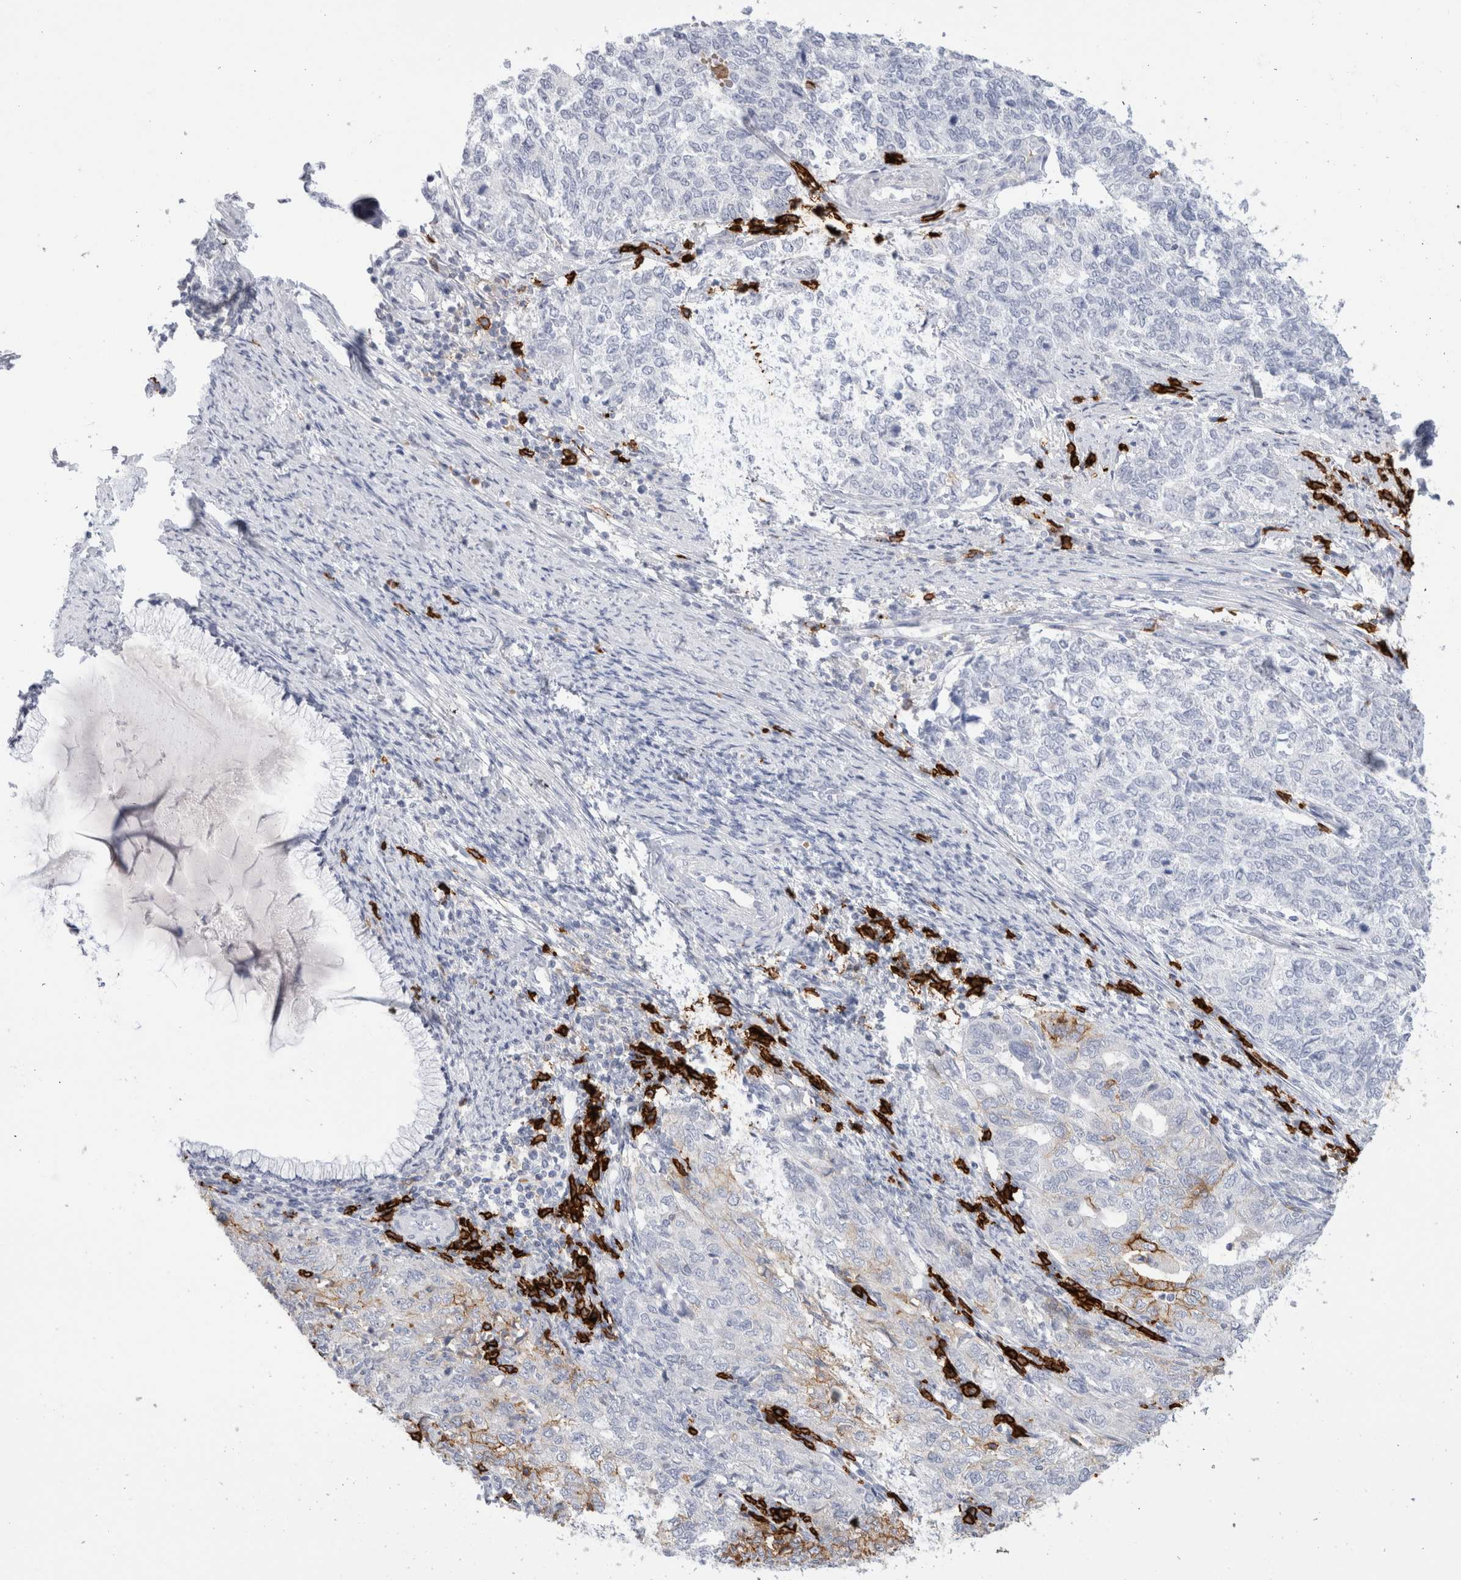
{"staining": {"intensity": "negative", "quantity": "none", "location": "none"}, "tissue": "cervical cancer", "cell_type": "Tumor cells", "image_type": "cancer", "snomed": [{"axis": "morphology", "description": "Squamous cell carcinoma, NOS"}, {"axis": "topography", "description": "Cervix"}], "caption": "The micrograph reveals no significant positivity in tumor cells of cervical cancer.", "gene": "CD38", "patient": {"sex": "female", "age": 63}}